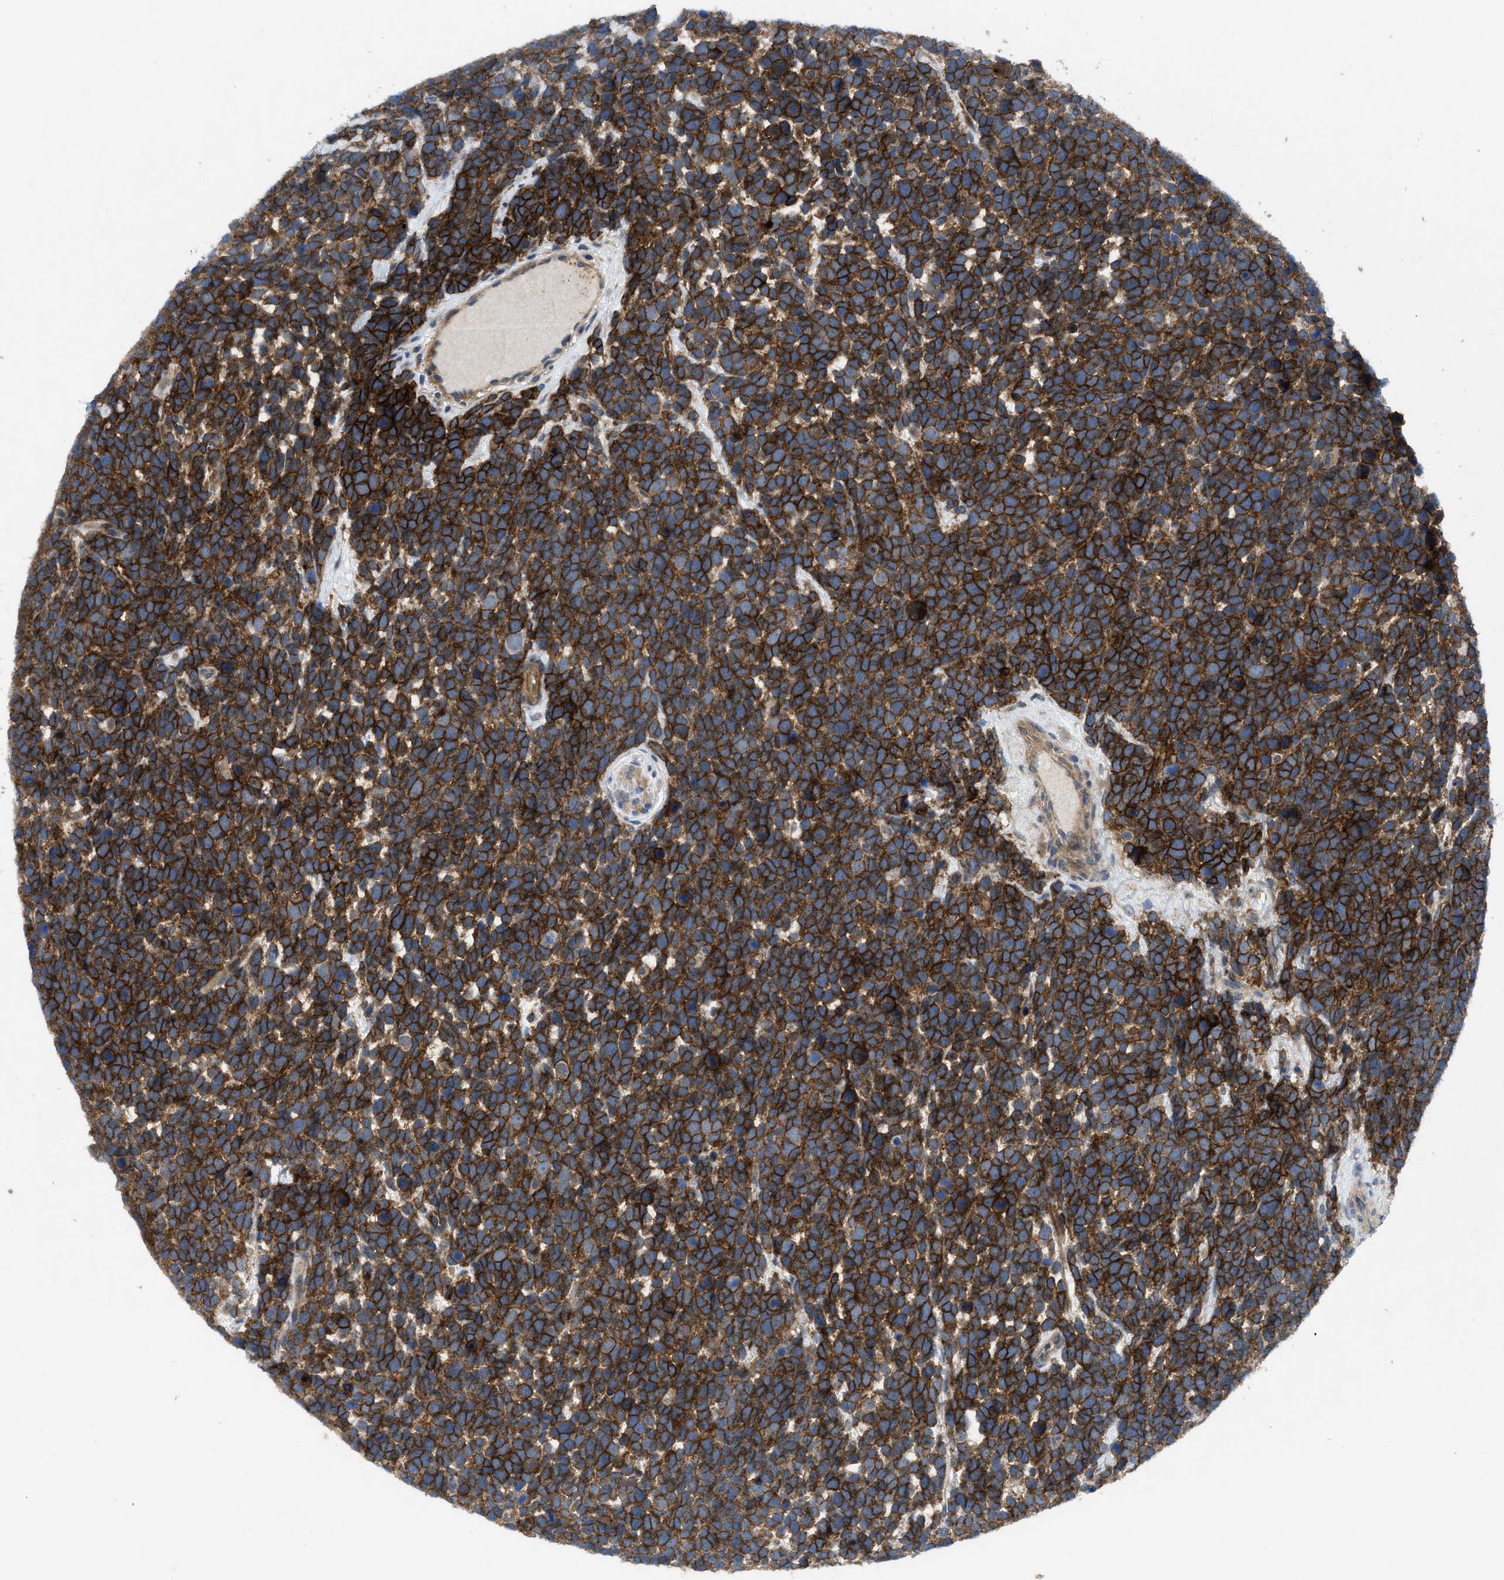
{"staining": {"intensity": "strong", "quantity": ">75%", "location": "cytoplasmic/membranous"}, "tissue": "urothelial cancer", "cell_type": "Tumor cells", "image_type": "cancer", "snomed": [{"axis": "morphology", "description": "Urothelial carcinoma, High grade"}, {"axis": "topography", "description": "Urinary bladder"}], "caption": "Urothelial cancer was stained to show a protein in brown. There is high levels of strong cytoplasmic/membranous staining in approximately >75% of tumor cells.", "gene": "PANX1", "patient": {"sex": "female", "age": 82}}